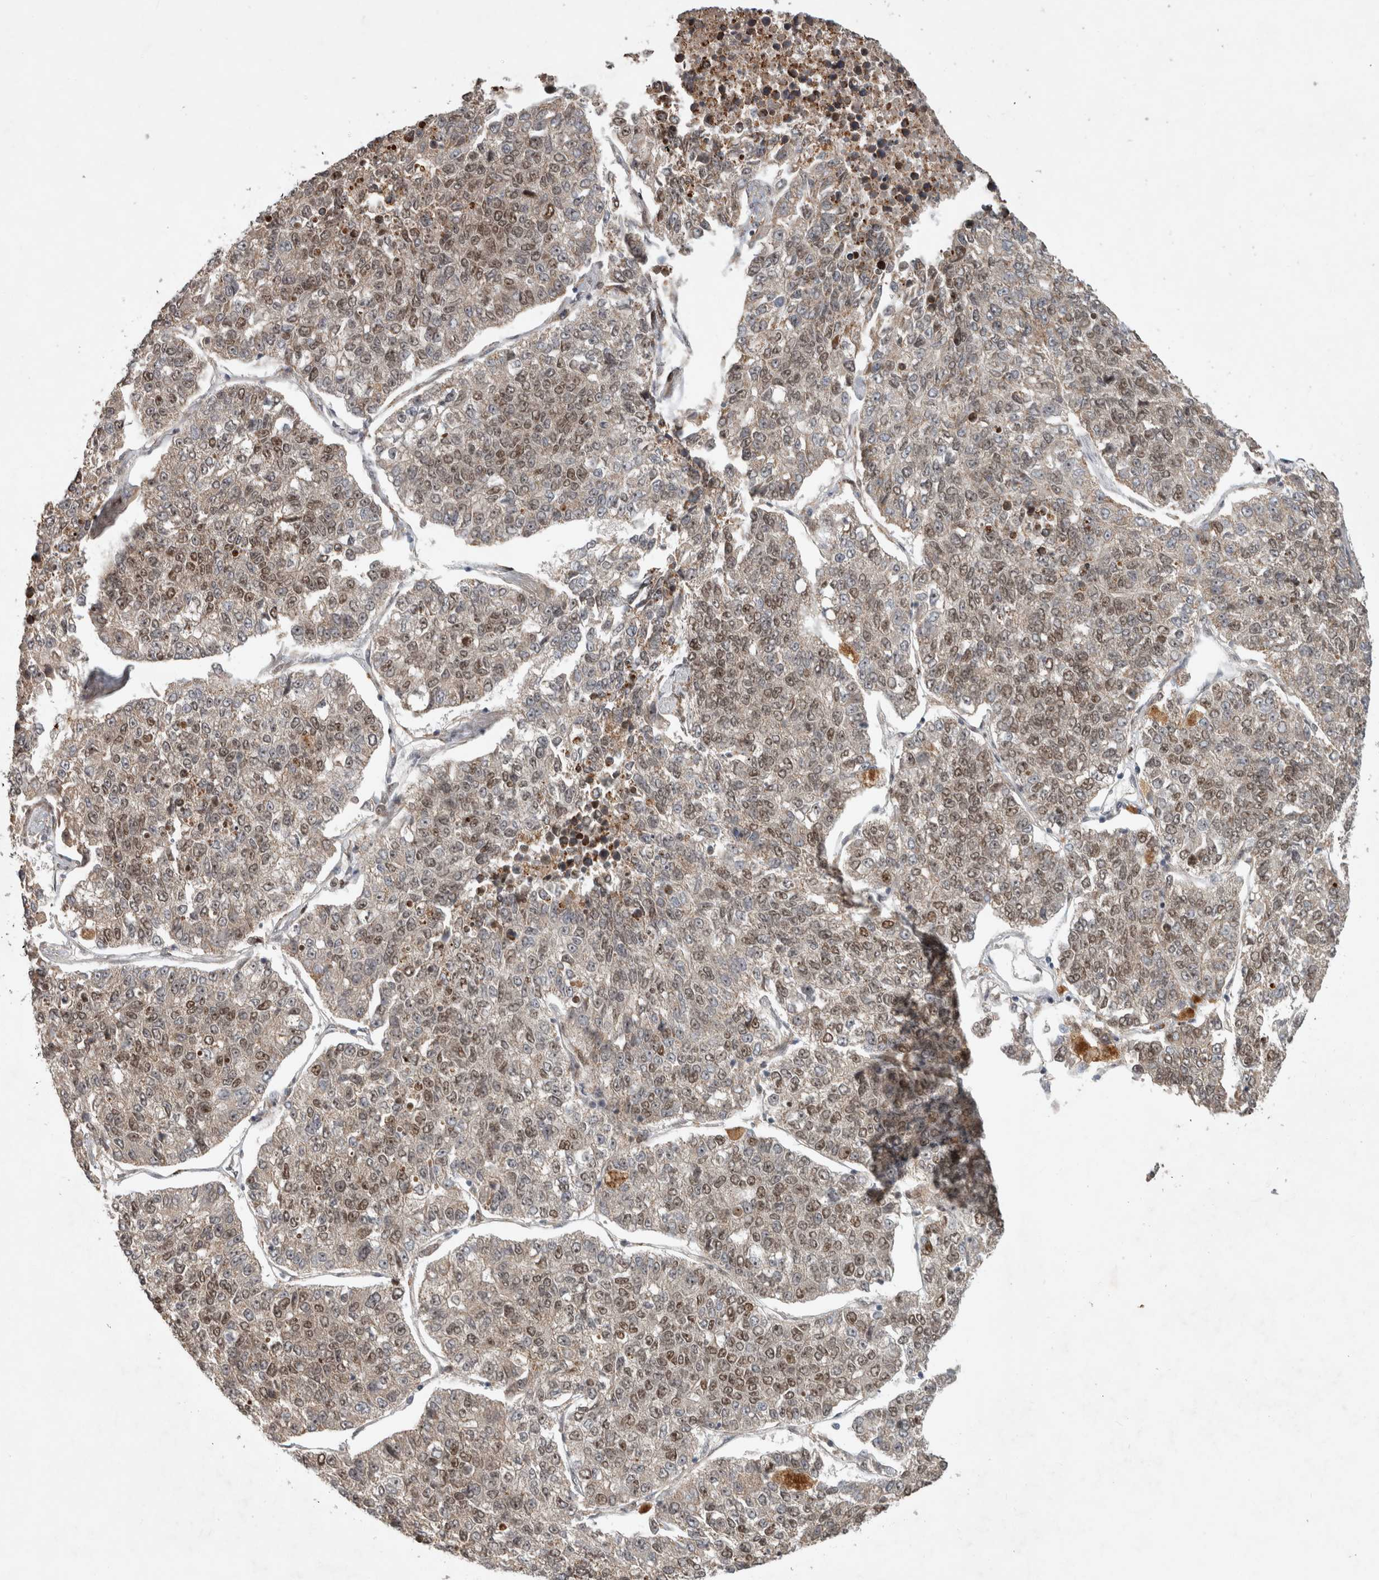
{"staining": {"intensity": "weak", "quantity": "25%-75%", "location": "cytoplasmic/membranous,nuclear"}, "tissue": "lung cancer", "cell_type": "Tumor cells", "image_type": "cancer", "snomed": [{"axis": "morphology", "description": "Adenocarcinoma, NOS"}, {"axis": "topography", "description": "Lung"}], "caption": "Protein analysis of adenocarcinoma (lung) tissue displays weak cytoplasmic/membranous and nuclear expression in approximately 25%-75% of tumor cells. (Stains: DAB in brown, nuclei in blue, Microscopy: brightfield microscopy at high magnification).", "gene": "INSRR", "patient": {"sex": "male", "age": 49}}